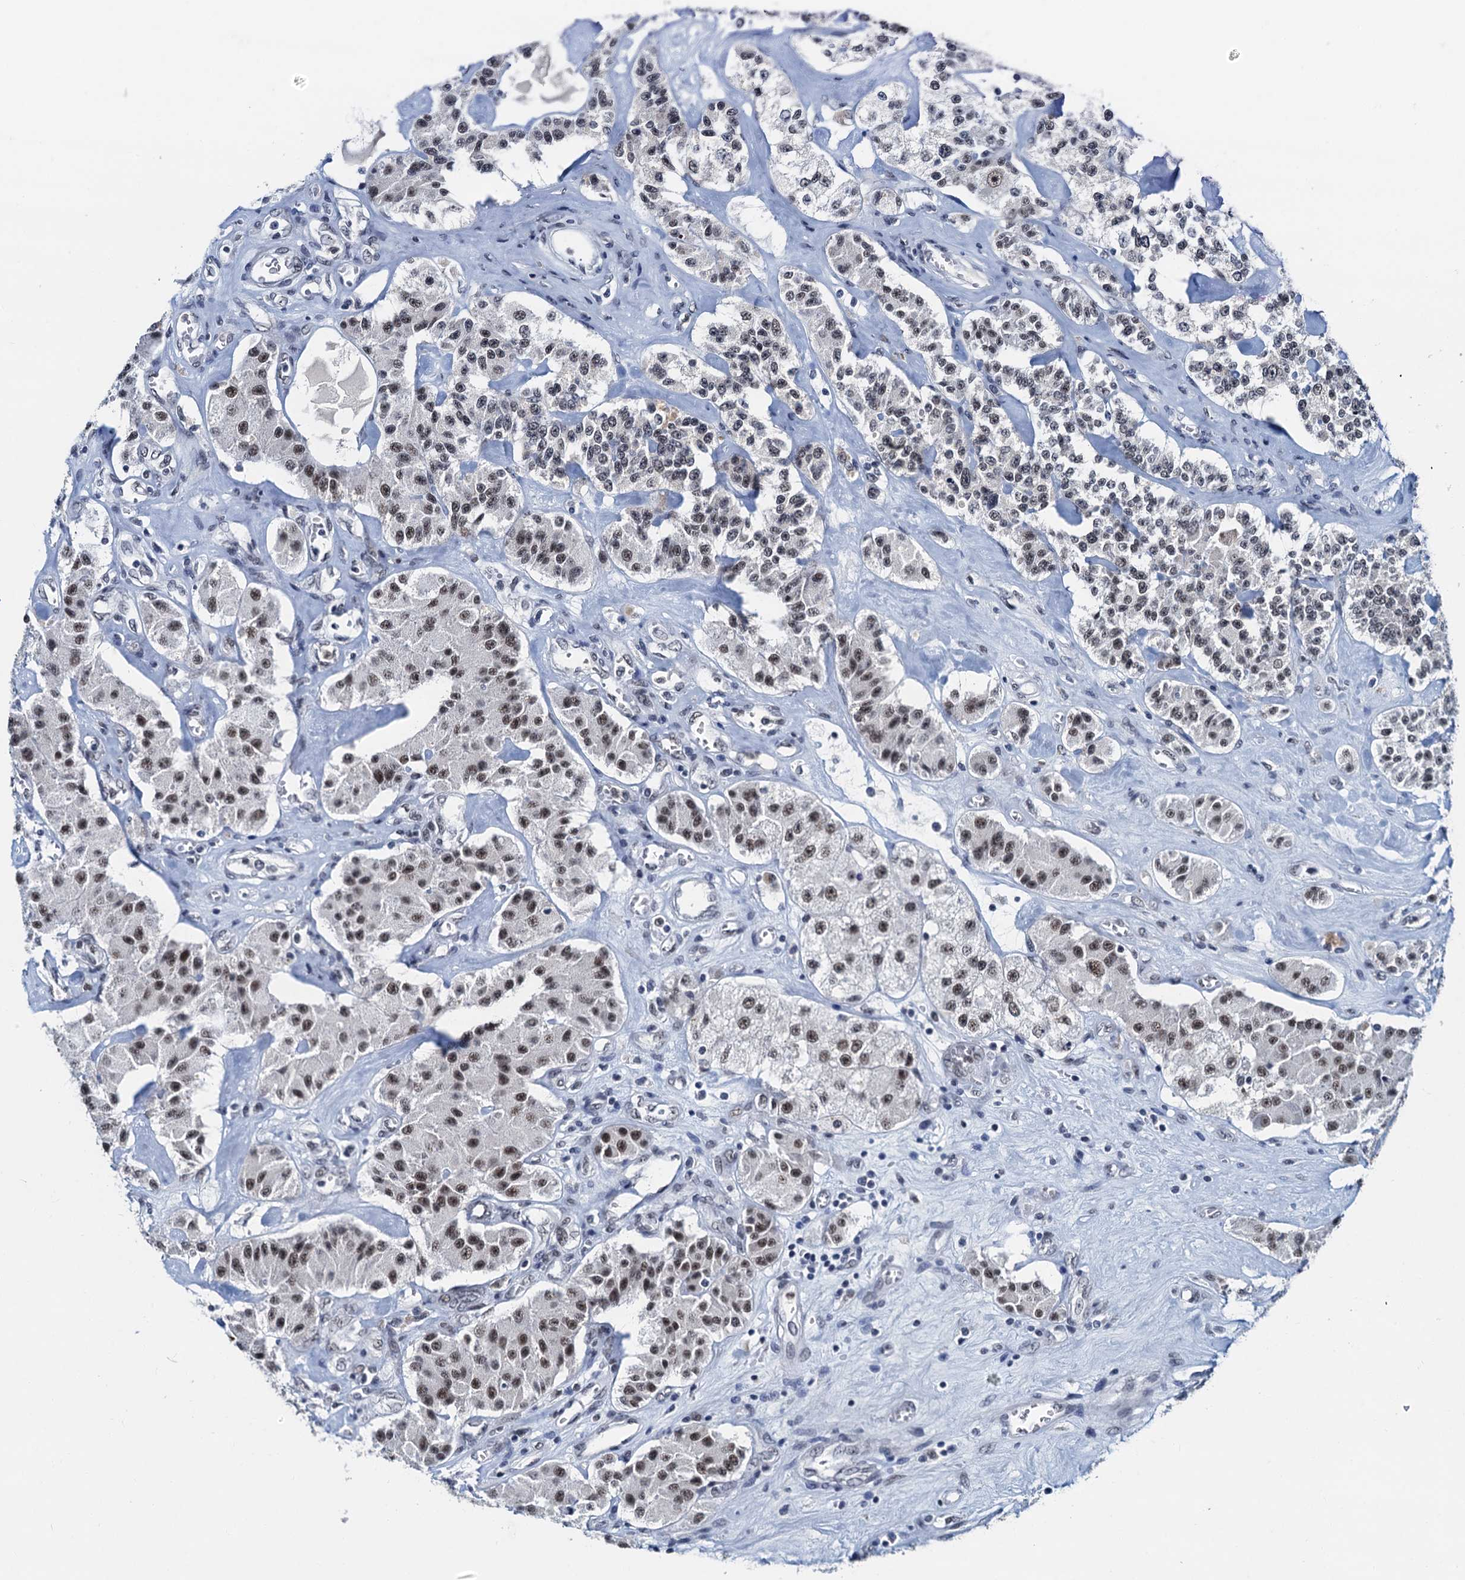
{"staining": {"intensity": "moderate", "quantity": ">75%", "location": "nuclear"}, "tissue": "carcinoid", "cell_type": "Tumor cells", "image_type": "cancer", "snomed": [{"axis": "morphology", "description": "Carcinoid, malignant, NOS"}, {"axis": "topography", "description": "Pancreas"}], "caption": "Protein staining of carcinoid tissue demonstrates moderate nuclear staining in approximately >75% of tumor cells. The staining was performed using DAB, with brown indicating positive protein expression. Nuclei are stained blue with hematoxylin.", "gene": "SNRPD1", "patient": {"sex": "male", "age": 41}}